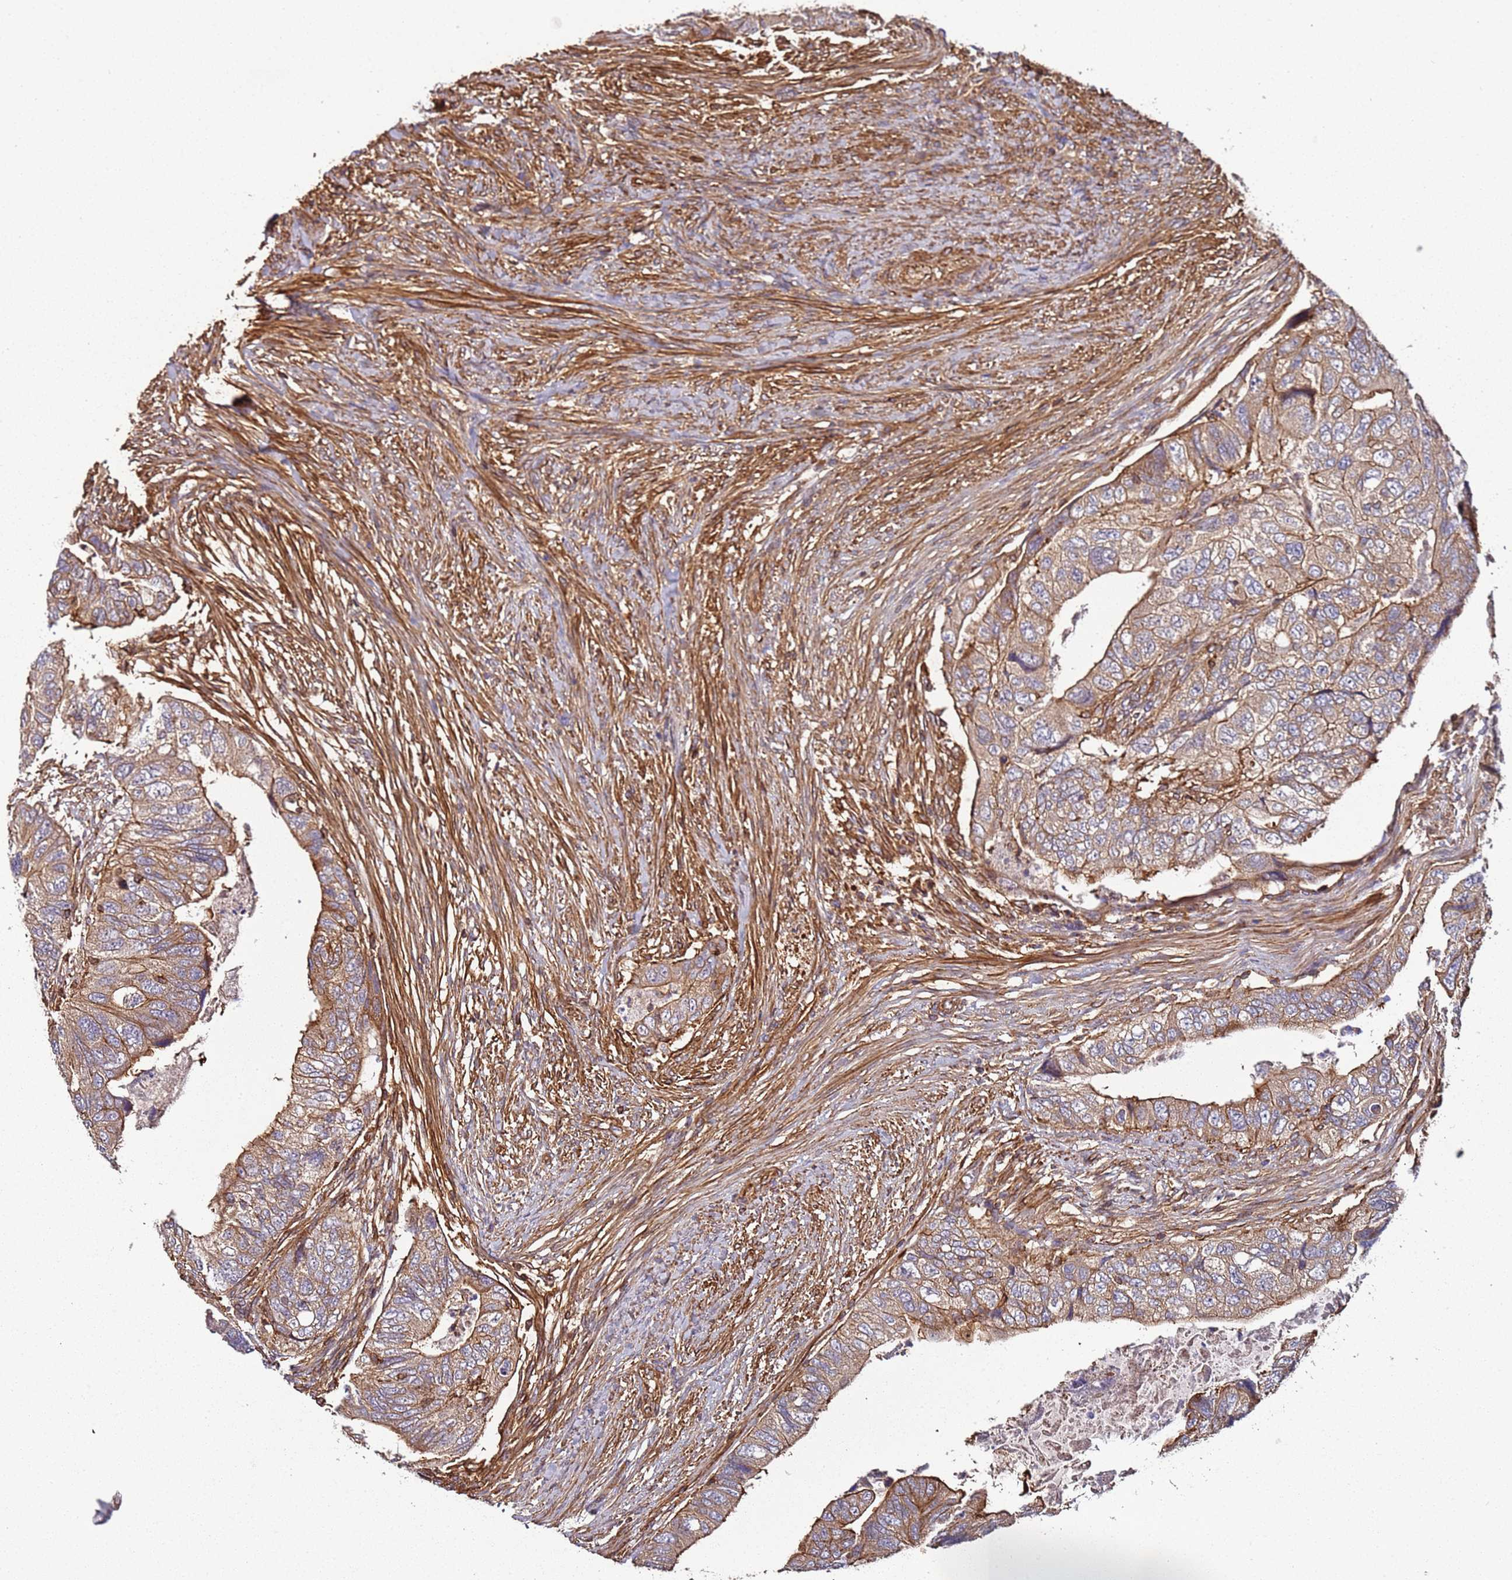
{"staining": {"intensity": "weak", "quantity": "25%-75%", "location": "cytoplasmic/membranous"}, "tissue": "colorectal cancer", "cell_type": "Tumor cells", "image_type": "cancer", "snomed": [{"axis": "morphology", "description": "Adenocarcinoma, NOS"}, {"axis": "topography", "description": "Rectum"}], "caption": "A high-resolution photomicrograph shows IHC staining of adenocarcinoma (colorectal), which displays weak cytoplasmic/membranous expression in approximately 25%-75% of tumor cells.", "gene": "CYP2U1", "patient": {"sex": "male", "age": 63}}